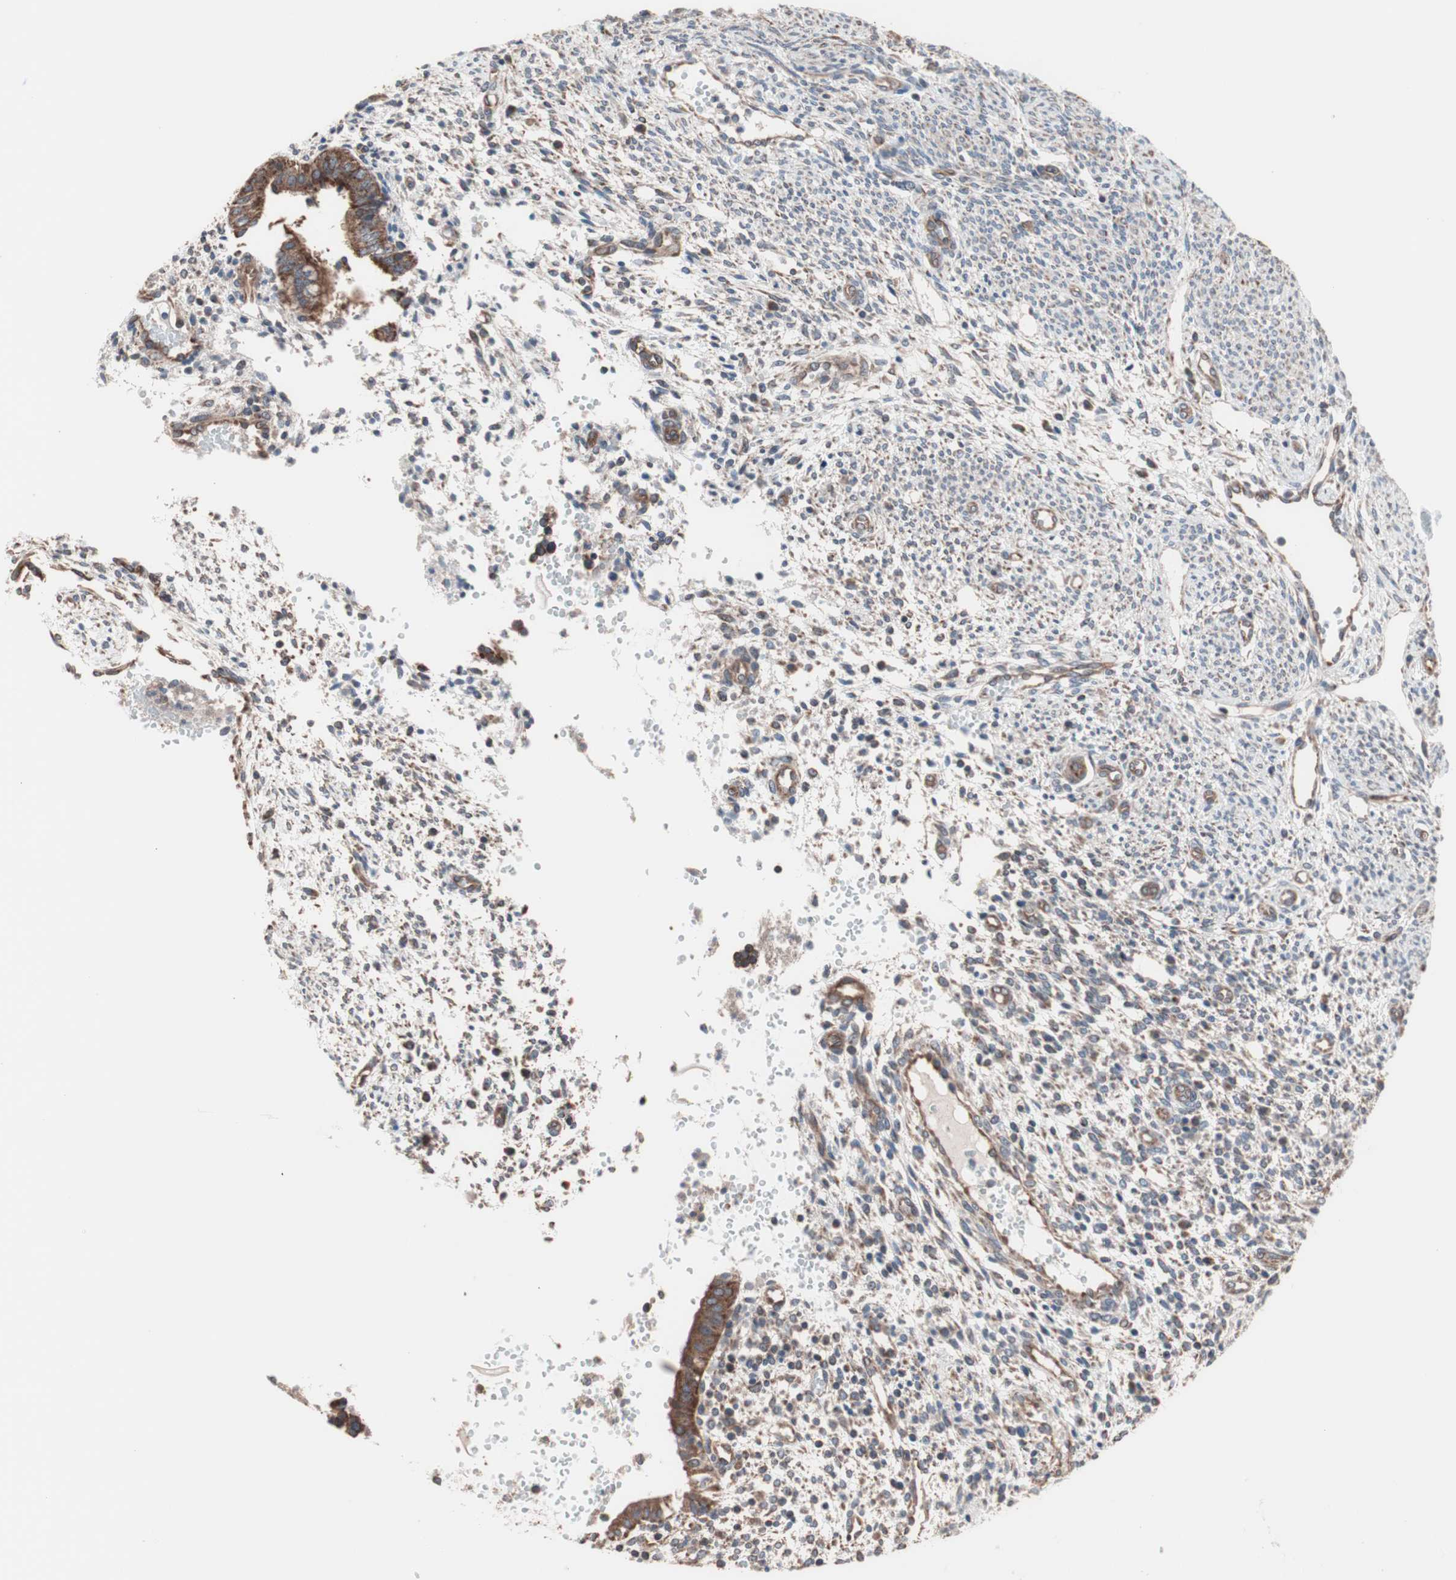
{"staining": {"intensity": "moderate", "quantity": "25%-75%", "location": "cytoplasmic/membranous"}, "tissue": "endometrium", "cell_type": "Cells in endometrial stroma", "image_type": "normal", "snomed": [{"axis": "morphology", "description": "Normal tissue, NOS"}, {"axis": "topography", "description": "Endometrium"}], "caption": "Endometrium stained for a protein demonstrates moderate cytoplasmic/membranous positivity in cells in endometrial stroma. The staining is performed using DAB (3,3'-diaminobenzidine) brown chromogen to label protein expression. The nuclei are counter-stained blue using hematoxylin.", "gene": "CTTNBP2NL", "patient": {"sex": "female", "age": 35}}